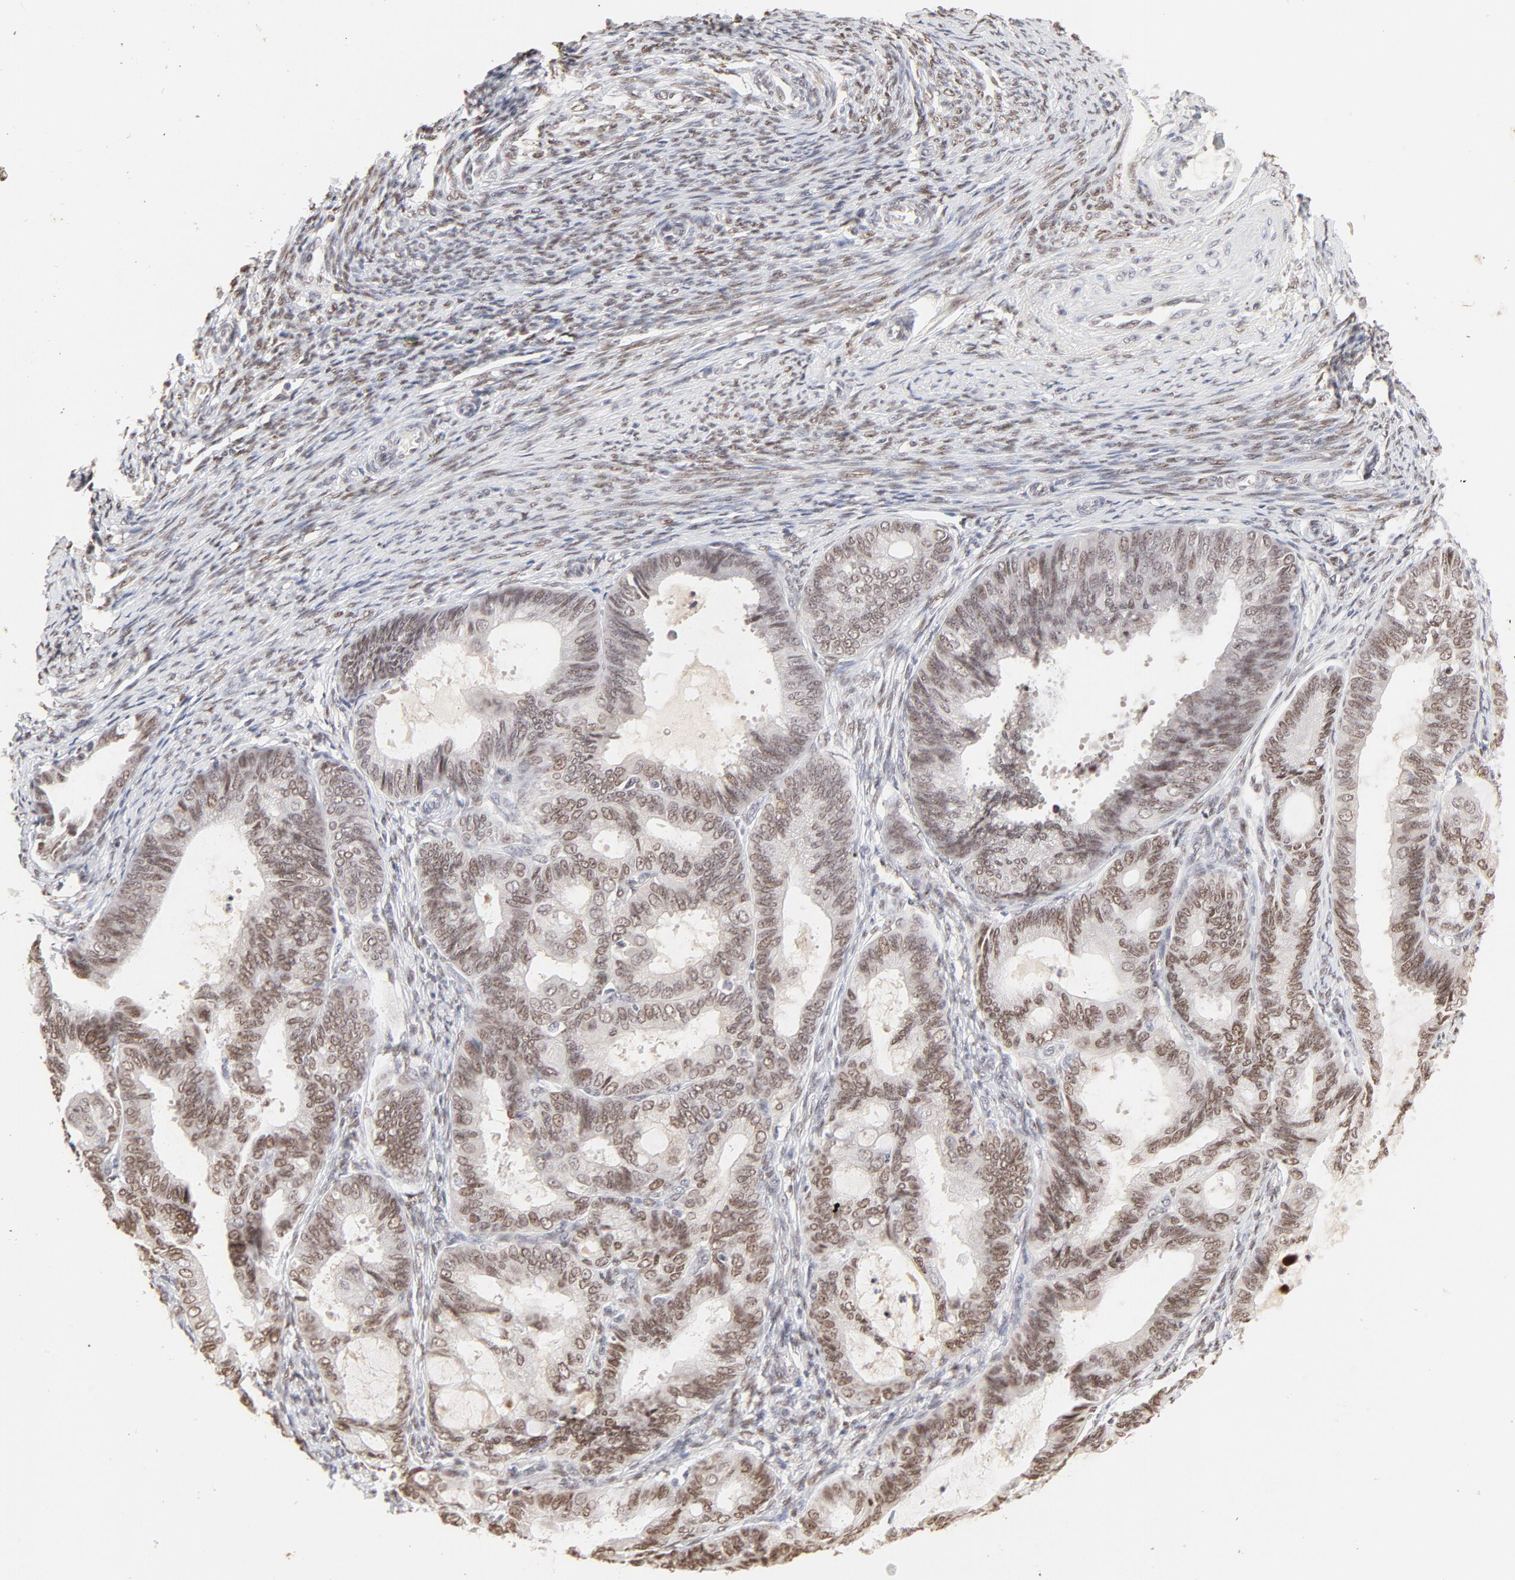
{"staining": {"intensity": "weak", "quantity": ">75%", "location": "nuclear"}, "tissue": "endometrial cancer", "cell_type": "Tumor cells", "image_type": "cancer", "snomed": [{"axis": "morphology", "description": "Adenocarcinoma, NOS"}, {"axis": "topography", "description": "Endometrium"}], "caption": "This micrograph shows immunohistochemistry (IHC) staining of human endometrial adenocarcinoma, with low weak nuclear positivity in approximately >75% of tumor cells.", "gene": "PBX3", "patient": {"sex": "female", "age": 63}}